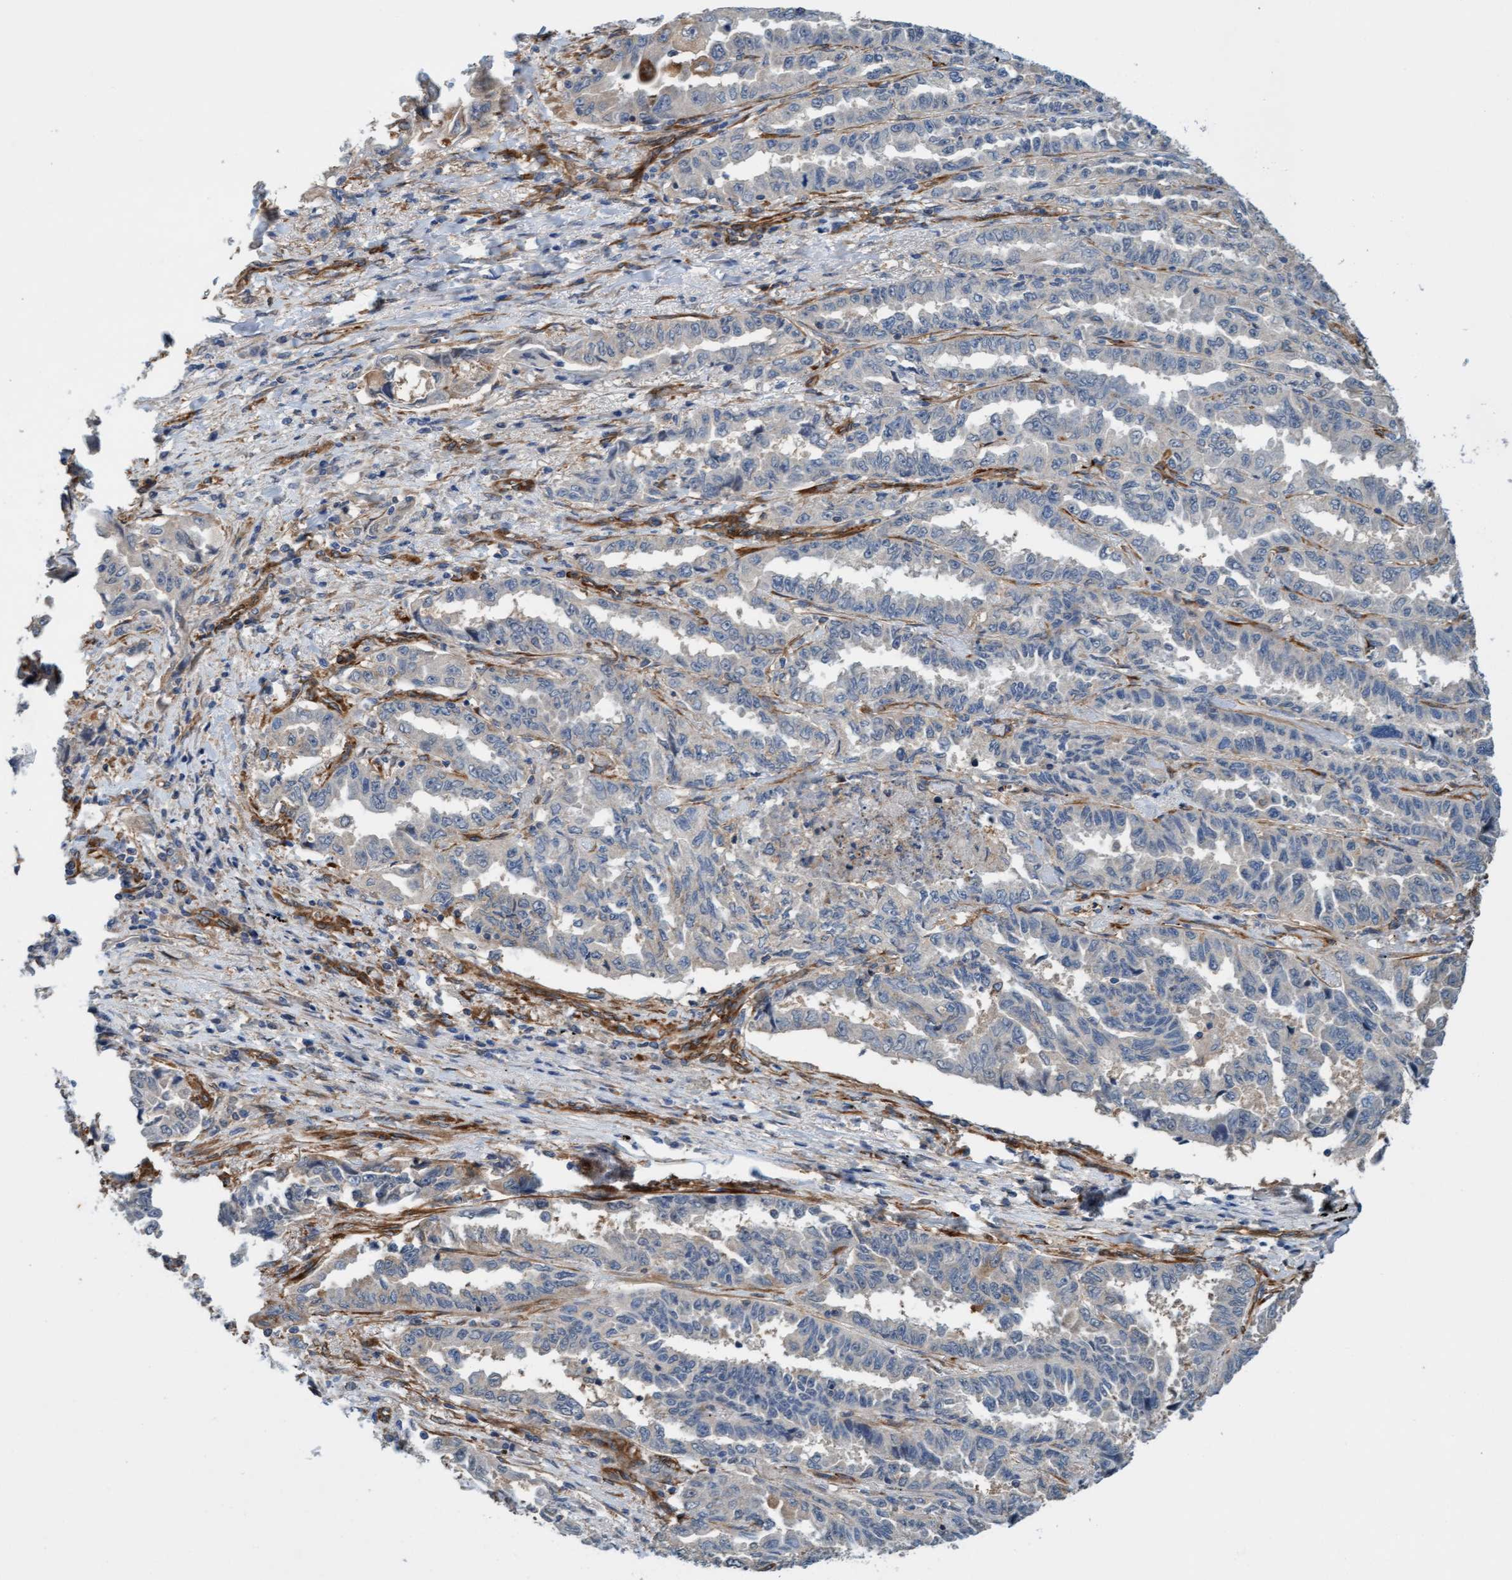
{"staining": {"intensity": "negative", "quantity": "none", "location": "none"}, "tissue": "lung cancer", "cell_type": "Tumor cells", "image_type": "cancer", "snomed": [{"axis": "morphology", "description": "Adenocarcinoma, NOS"}, {"axis": "topography", "description": "Lung"}], "caption": "The histopathology image reveals no significant staining in tumor cells of lung cancer.", "gene": "FMNL3", "patient": {"sex": "female", "age": 51}}